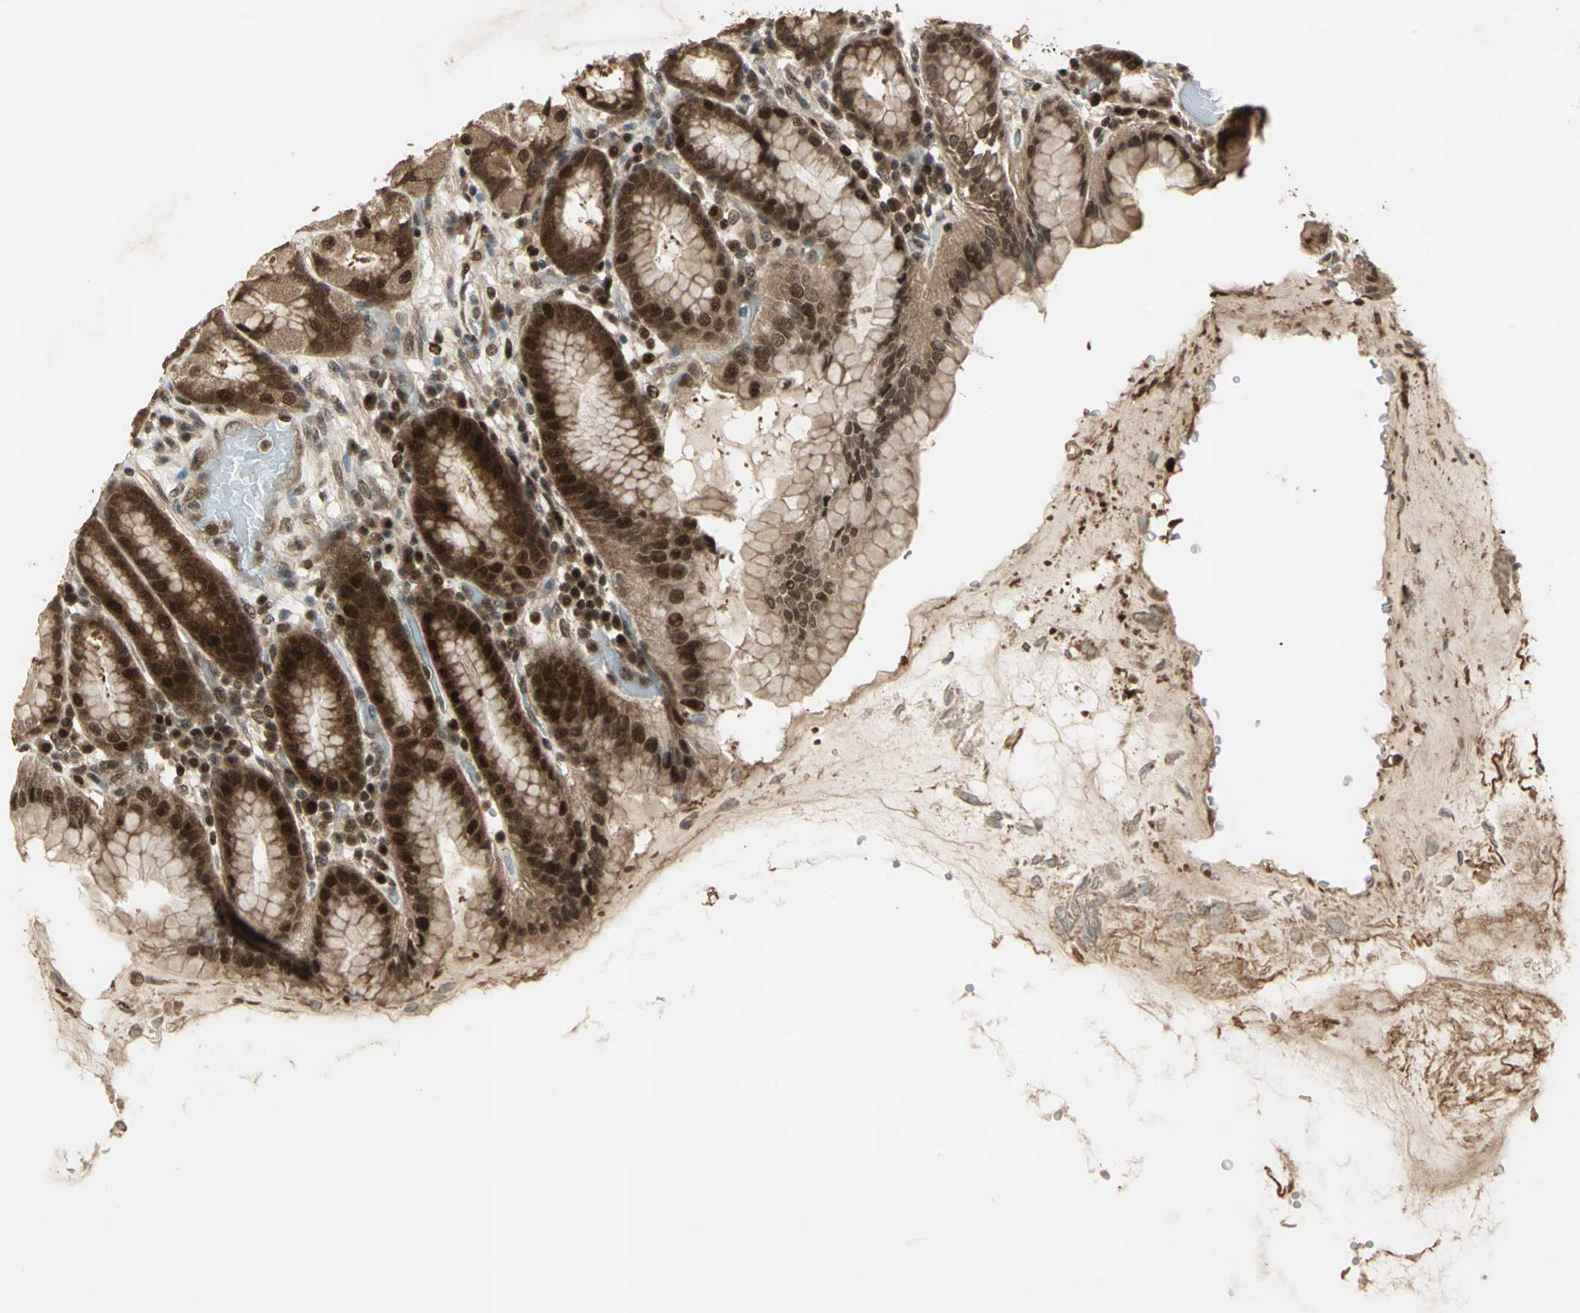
{"staining": {"intensity": "strong", "quantity": ">75%", "location": "cytoplasmic/membranous,nuclear"}, "tissue": "stomach", "cell_type": "Glandular cells", "image_type": "normal", "snomed": [{"axis": "morphology", "description": "Normal tissue, NOS"}, {"axis": "topography", "description": "Stomach, upper"}], "caption": "Immunohistochemistry (IHC) (DAB) staining of benign human stomach exhibits strong cytoplasmic/membranous,nuclear protein staining in approximately >75% of glandular cells. (DAB IHC, brown staining for protein, blue staining for nuclei).", "gene": "PSMC3", "patient": {"sex": "male", "age": 68}}